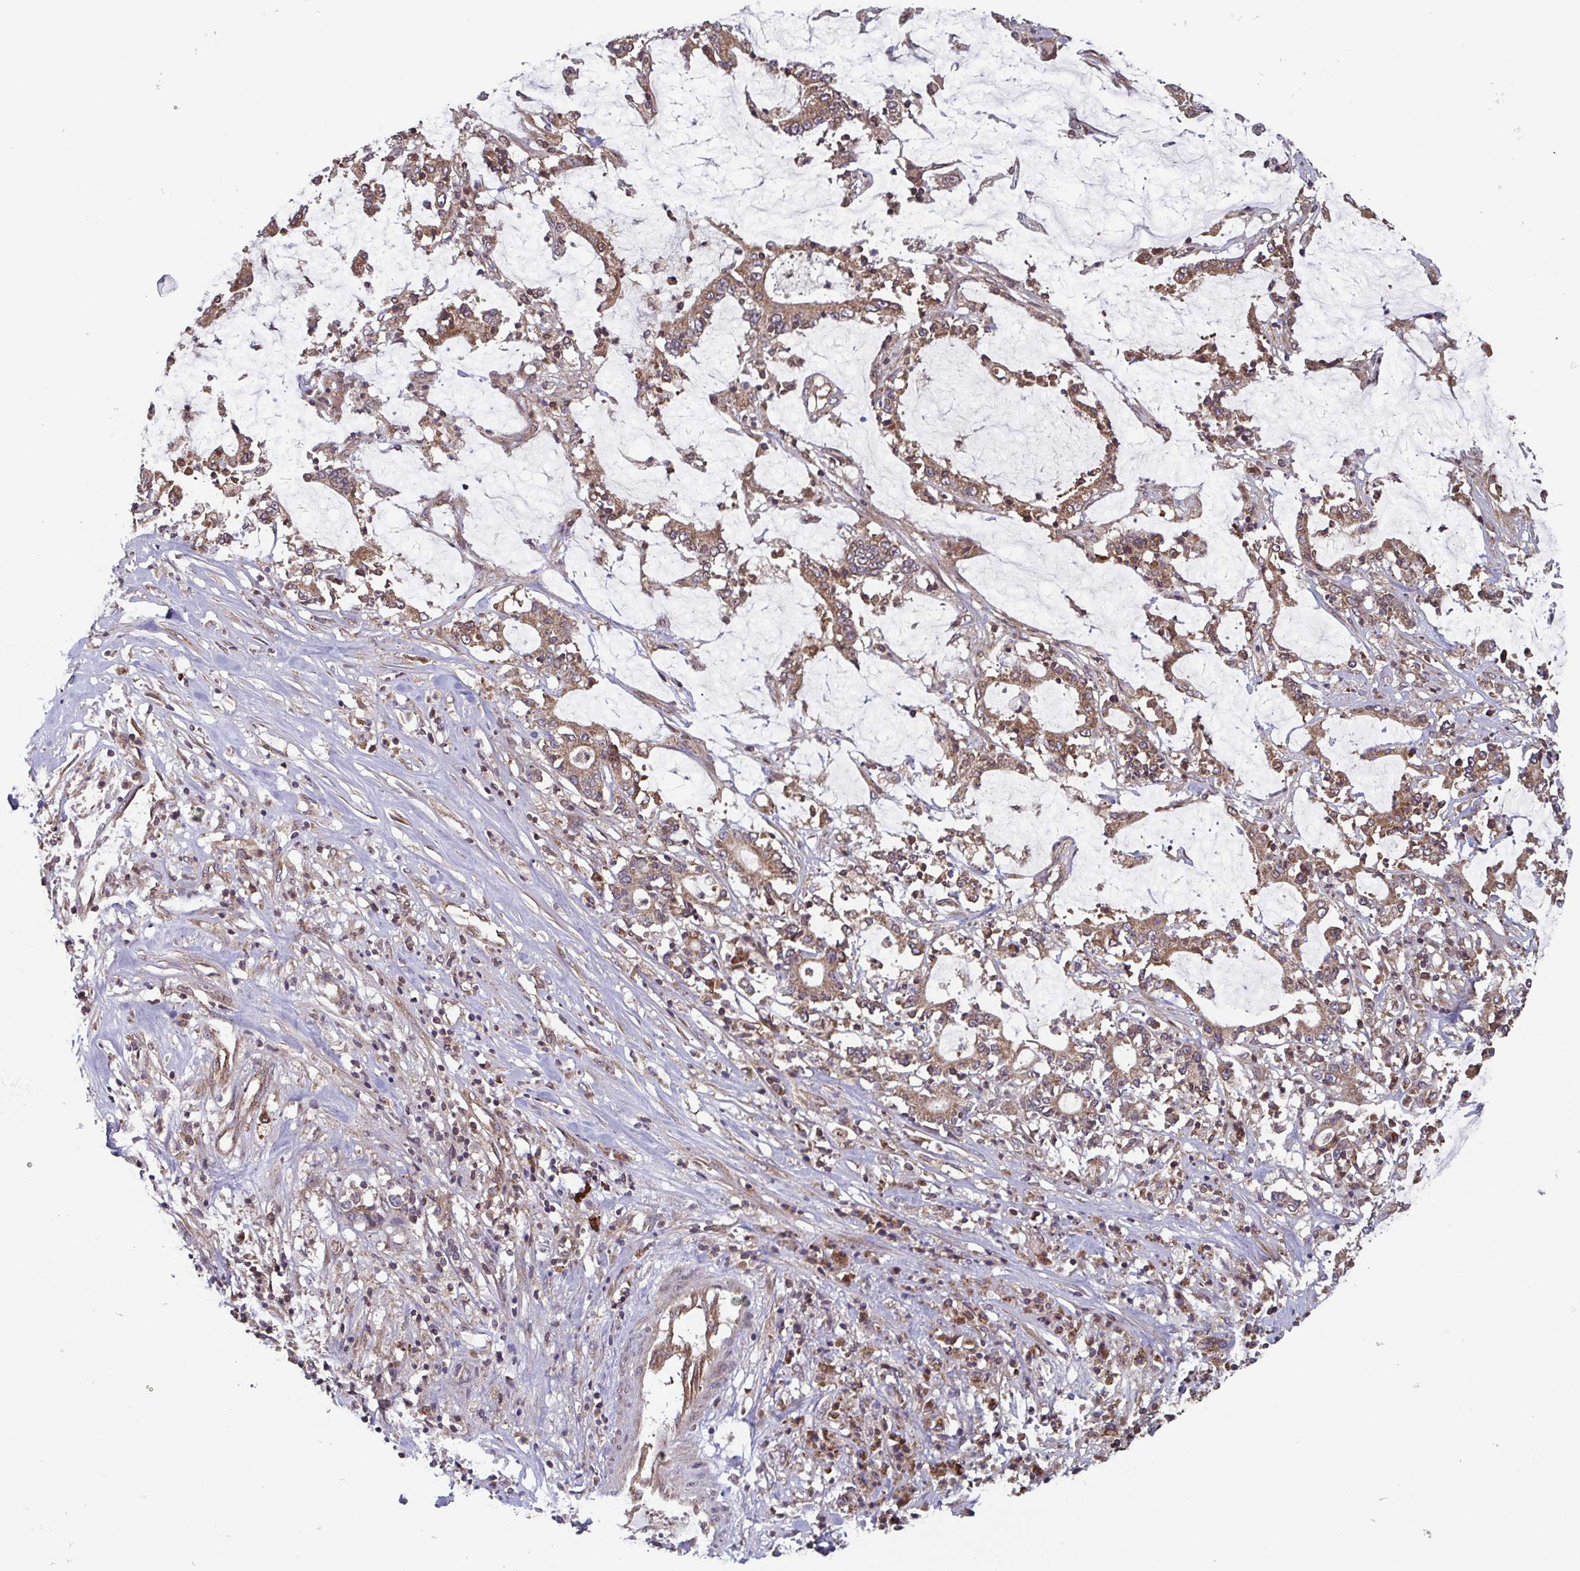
{"staining": {"intensity": "moderate", "quantity": ">75%", "location": "cytoplasmic/membranous"}, "tissue": "stomach cancer", "cell_type": "Tumor cells", "image_type": "cancer", "snomed": [{"axis": "morphology", "description": "Adenocarcinoma, NOS"}, {"axis": "topography", "description": "Stomach, upper"}], "caption": "Moderate cytoplasmic/membranous protein staining is seen in about >75% of tumor cells in stomach cancer (adenocarcinoma).", "gene": "COPB1", "patient": {"sex": "male", "age": 68}}